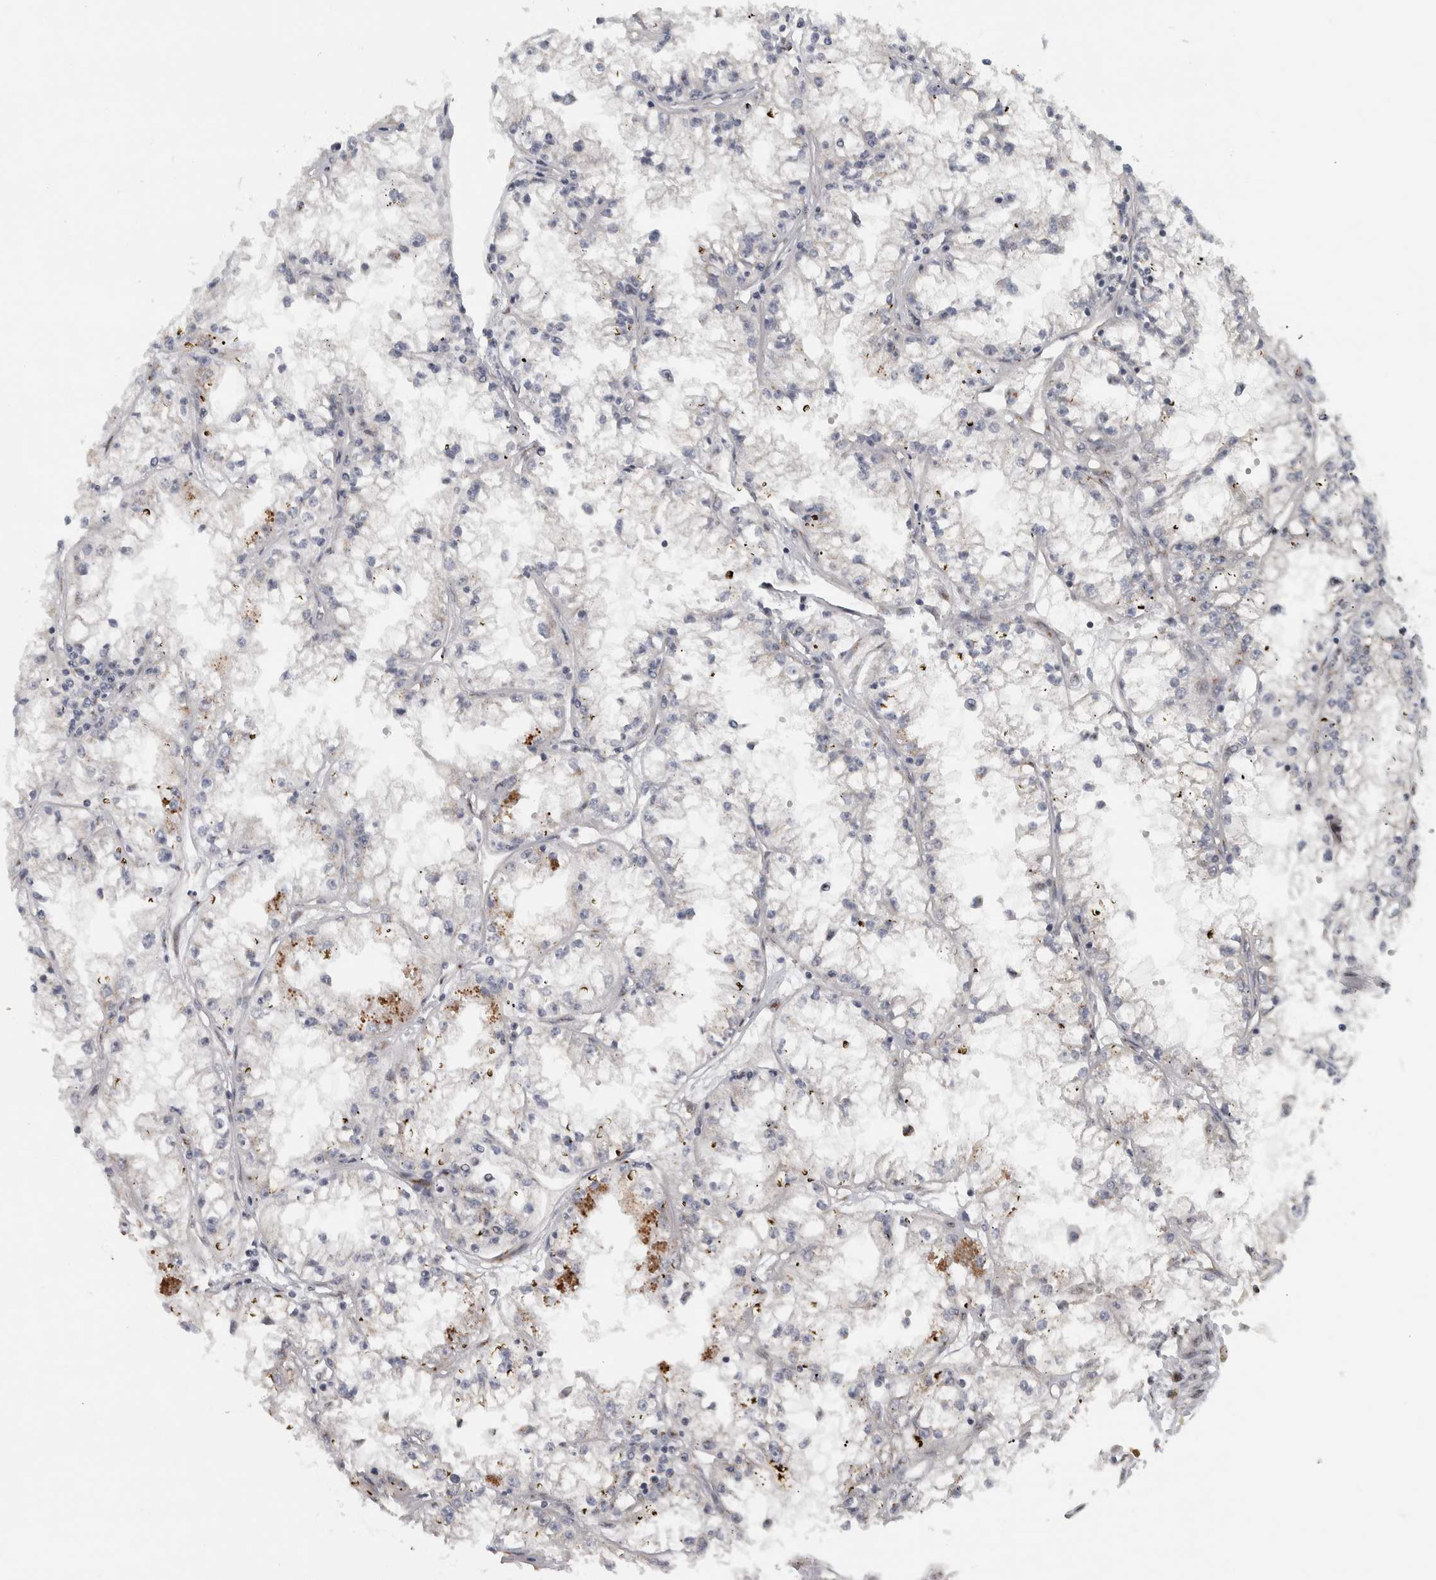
{"staining": {"intensity": "moderate", "quantity": "<25%", "location": "cytoplasmic/membranous"}, "tissue": "renal cancer", "cell_type": "Tumor cells", "image_type": "cancer", "snomed": [{"axis": "morphology", "description": "Adenocarcinoma, NOS"}, {"axis": "topography", "description": "Kidney"}], "caption": "High-magnification brightfield microscopy of renal adenocarcinoma stained with DAB (3,3'-diaminobenzidine) (brown) and counterstained with hematoxylin (blue). tumor cells exhibit moderate cytoplasmic/membranous expression is identified in about<25% of cells.", "gene": "ZMYND8", "patient": {"sex": "male", "age": 56}}